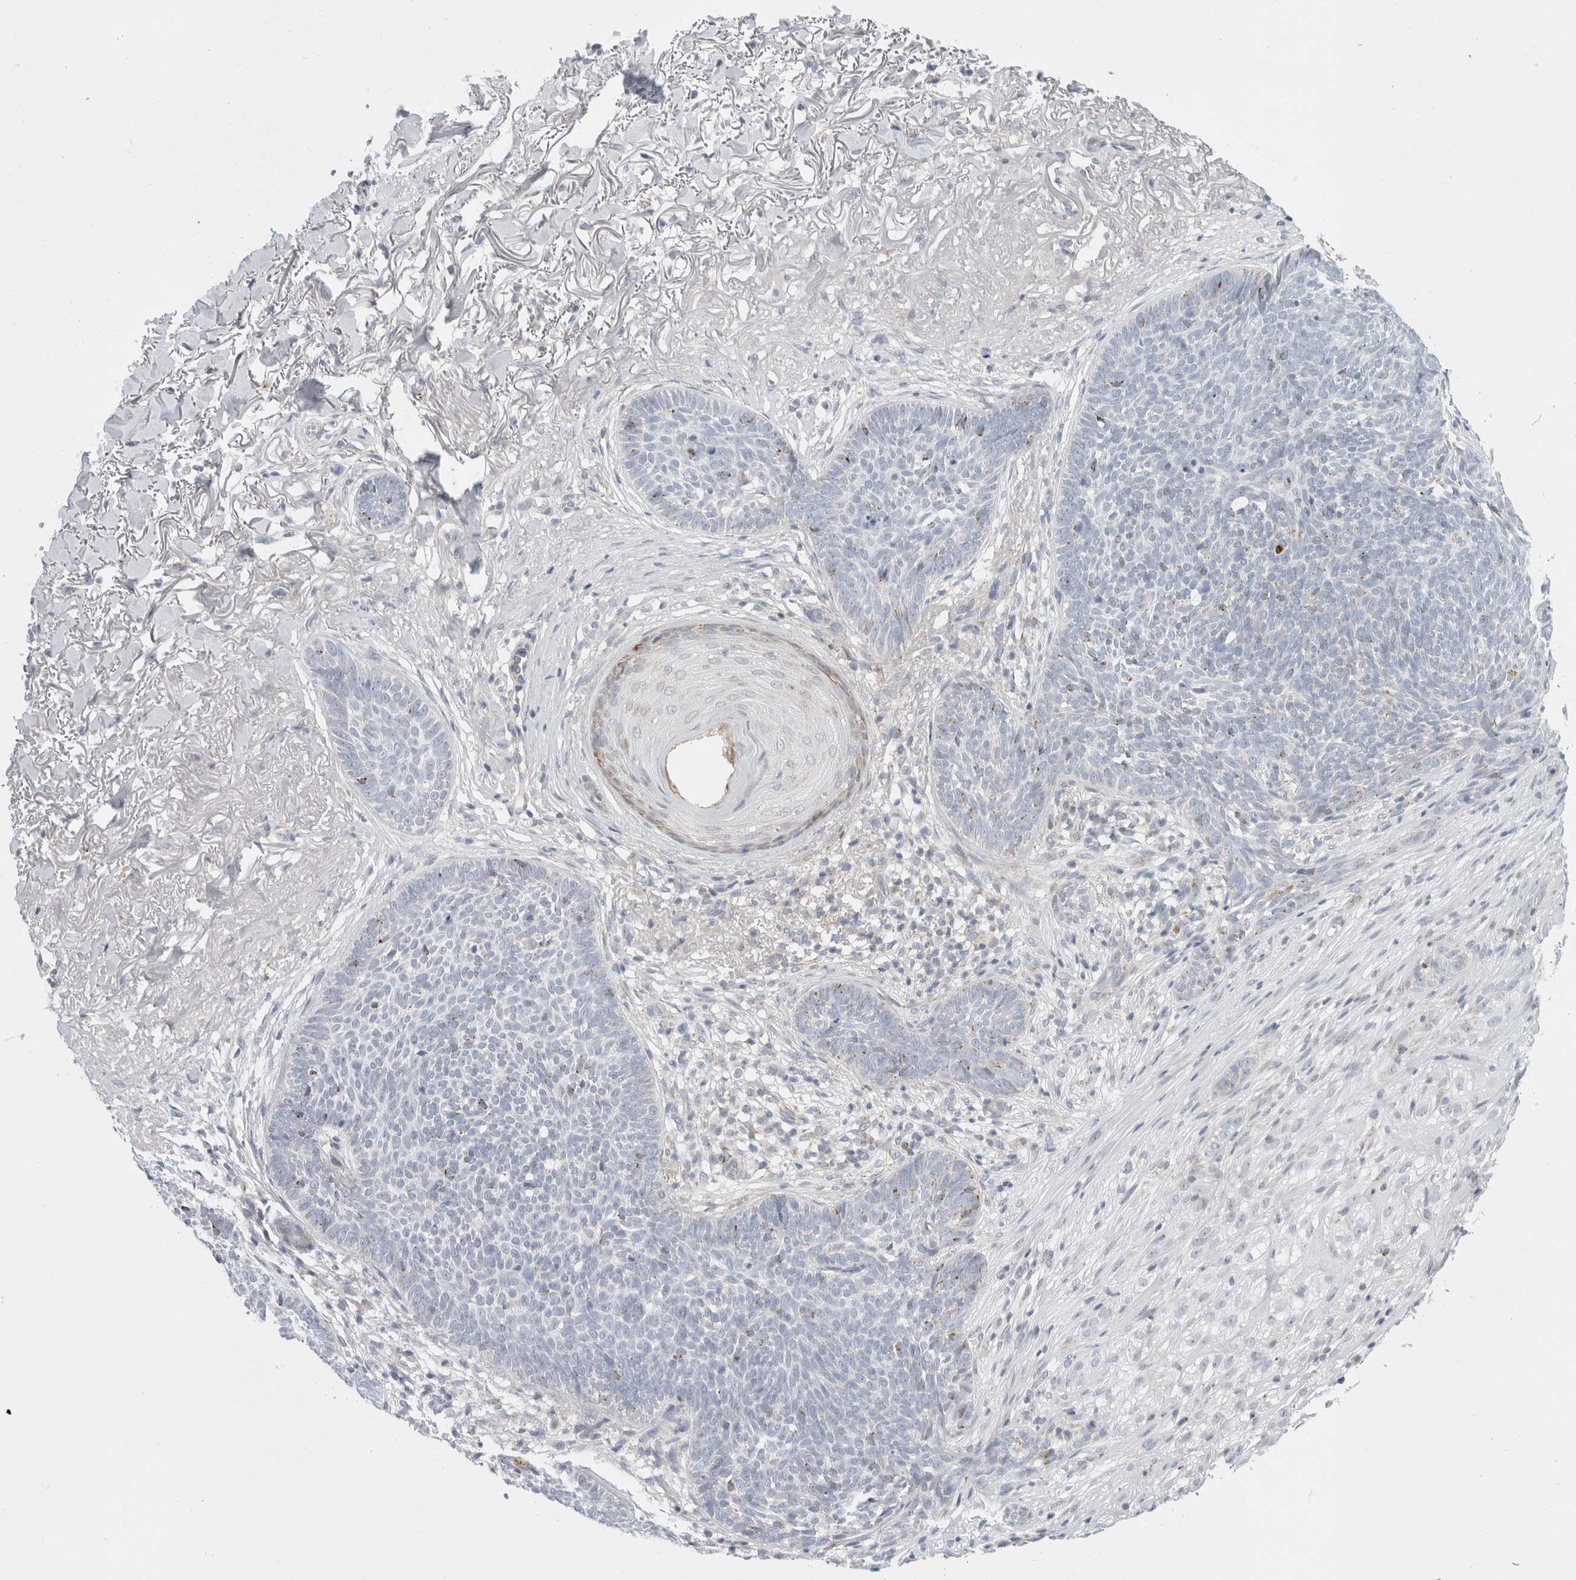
{"staining": {"intensity": "negative", "quantity": "none", "location": "none"}, "tissue": "skin cancer", "cell_type": "Tumor cells", "image_type": "cancer", "snomed": [{"axis": "morphology", "description": "Basal cell carcinoma"}, {"axis": "topography", "description": "Skin"}], "caption": "This is a image of immunohistochemistry staining of skin basal cell carcinoma, which shows no expression in tumor cells.", "gene": "FAHD1", "patient": {"sex": "female", "age": 70}}